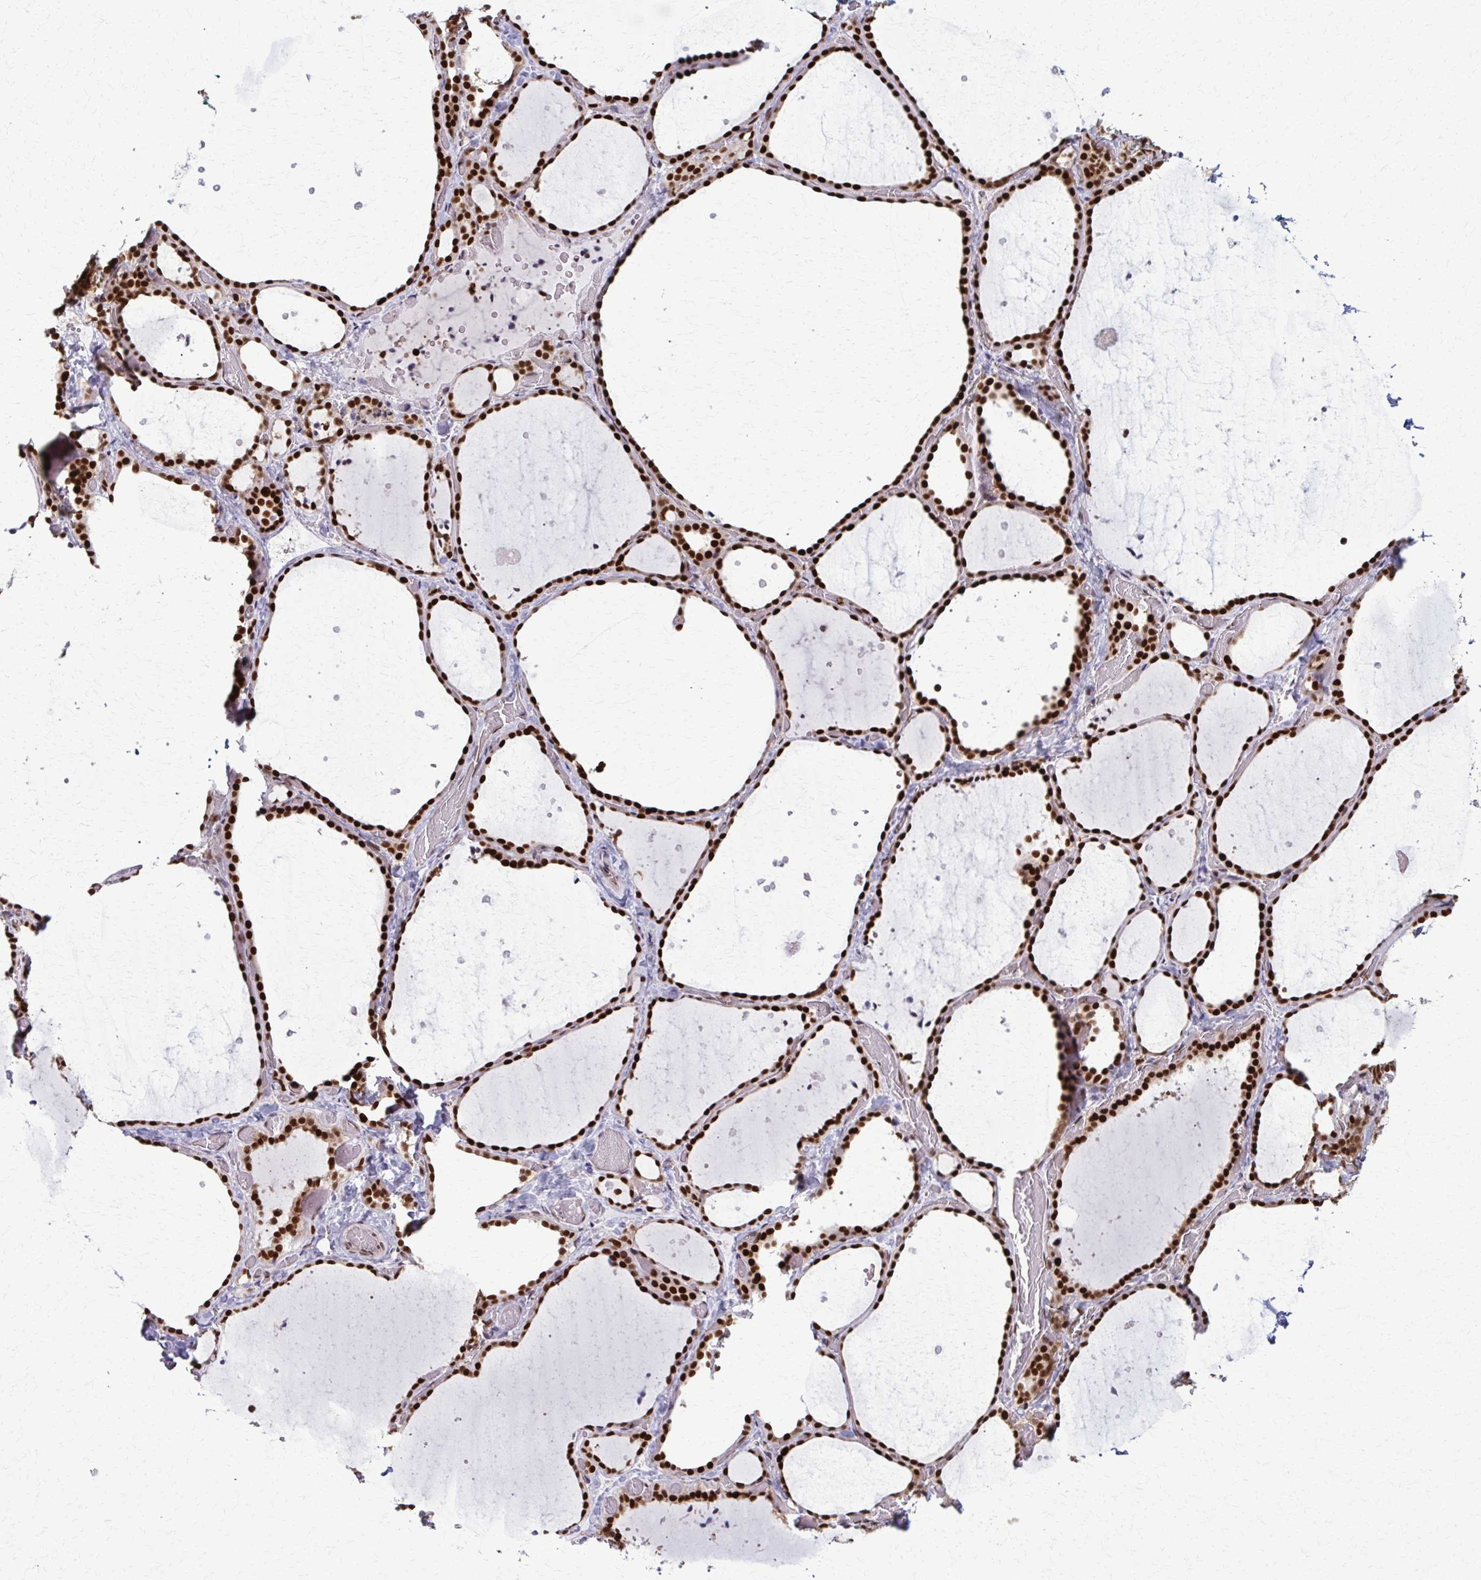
{"staining": {"intensity": "strong", "quantity": ">75%", "location": "nuclear"}, "tissue": "thyroid gland", "cell_type": "Glandular cells", "image_type": "normal", "snomed": [{"axis": "morphology", "description": "Normal tissue, NOS"}, {"axis": "topography", "description": "Thyroid gland"}], "caption": "Immunohistochemical staining of benign thyroid gland shows high levels of strong nuclear positivity in about >75% of glandular cells.", "gene": "ZNF559", "patient": {"sex": "female", "age": 36}}